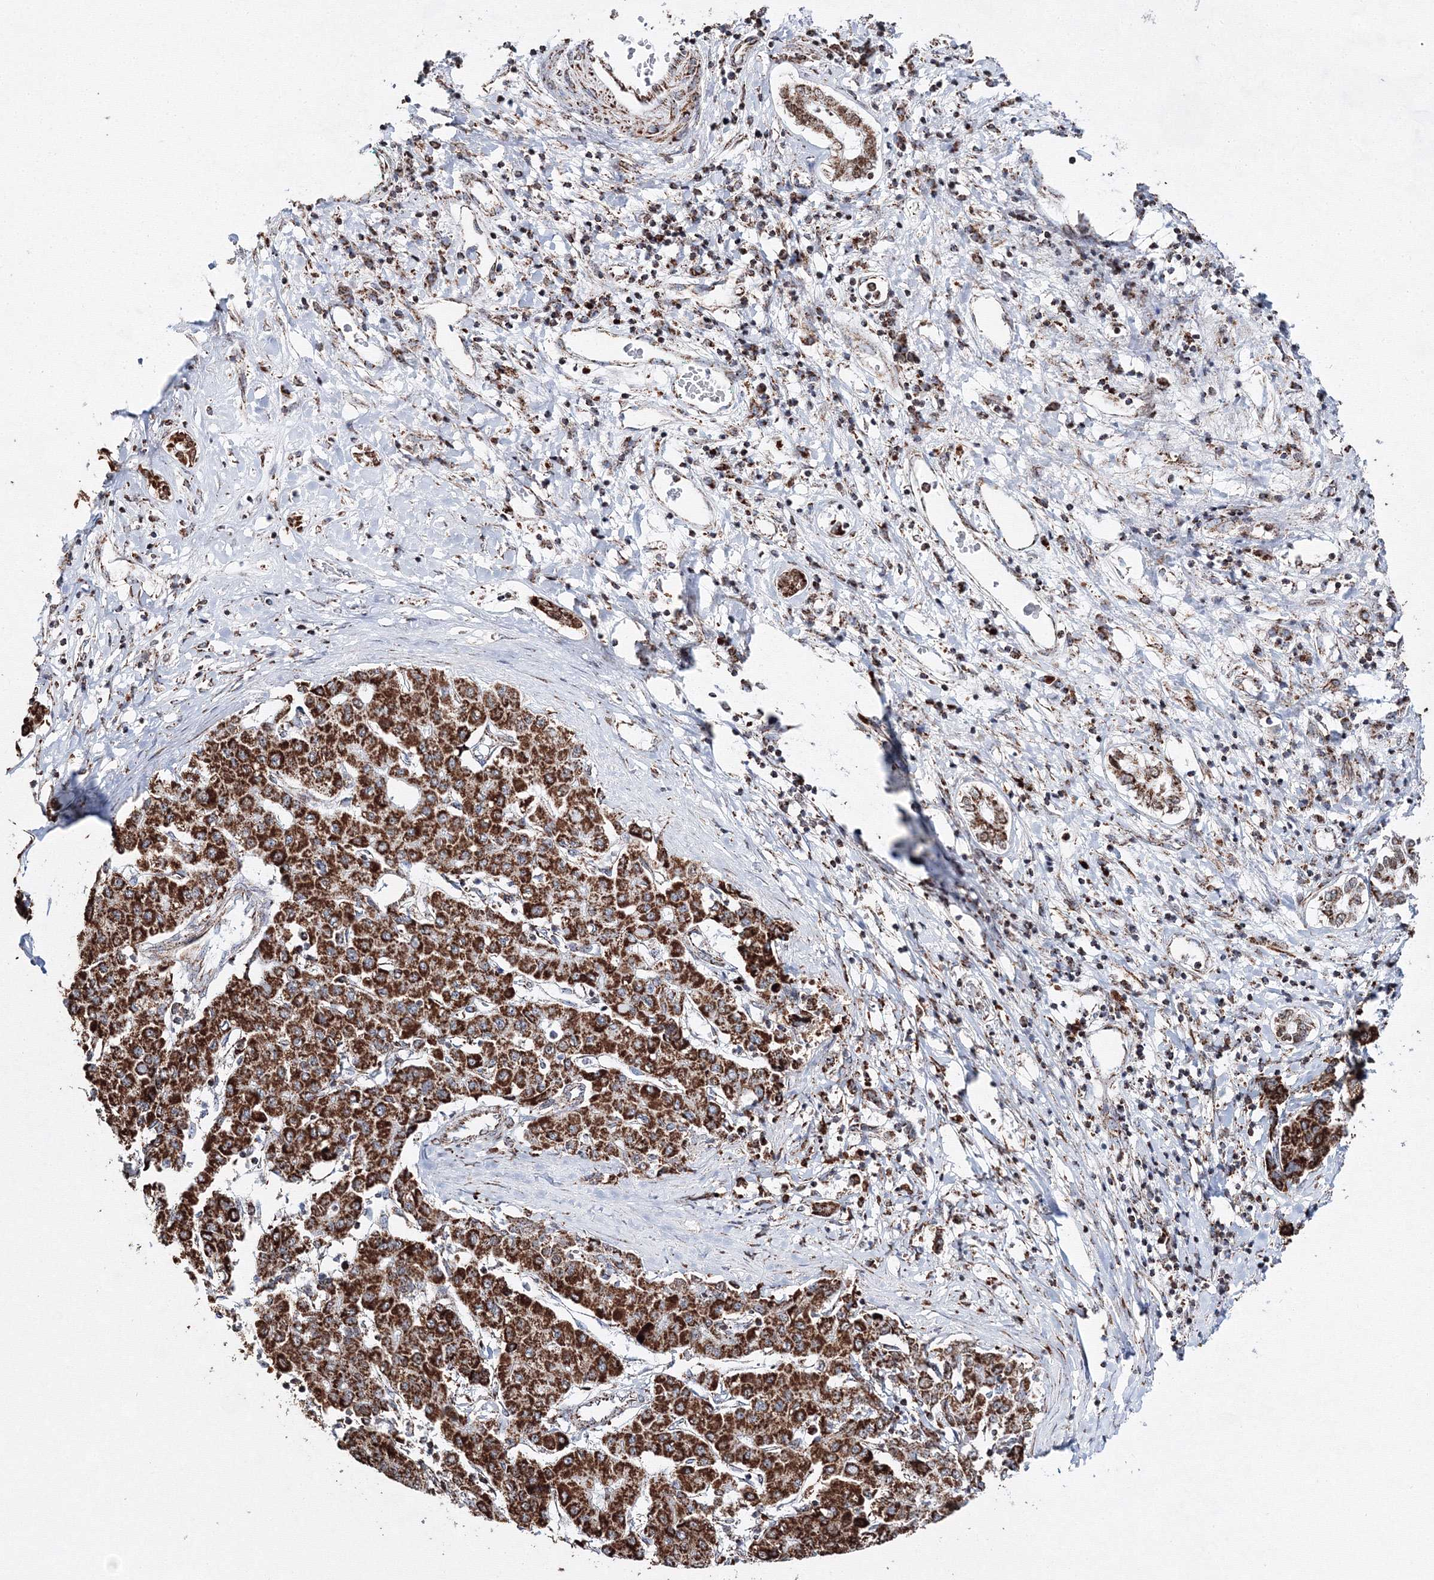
{"staining": {"intensity": "strong", "quantity": ">75%", "location": "cytoplasmic/membranous"}, "tissue": "liver cancer", "cell_type": "Tumor cells", "image_type": "cancer", "snomed": [{"axis": "morphology", "description": "Carcinoma, Hepatocellular, NOS"}, {"axis": "topography", "description": "Liver"}], "caption": "This is an image of immunohistochemistry staining of liver cancer, which shows strong staining in the cytoplasmic/membranous of tumor cells.", "gene": "HADHB", "patient": {"sex": "male", "age": 65}}